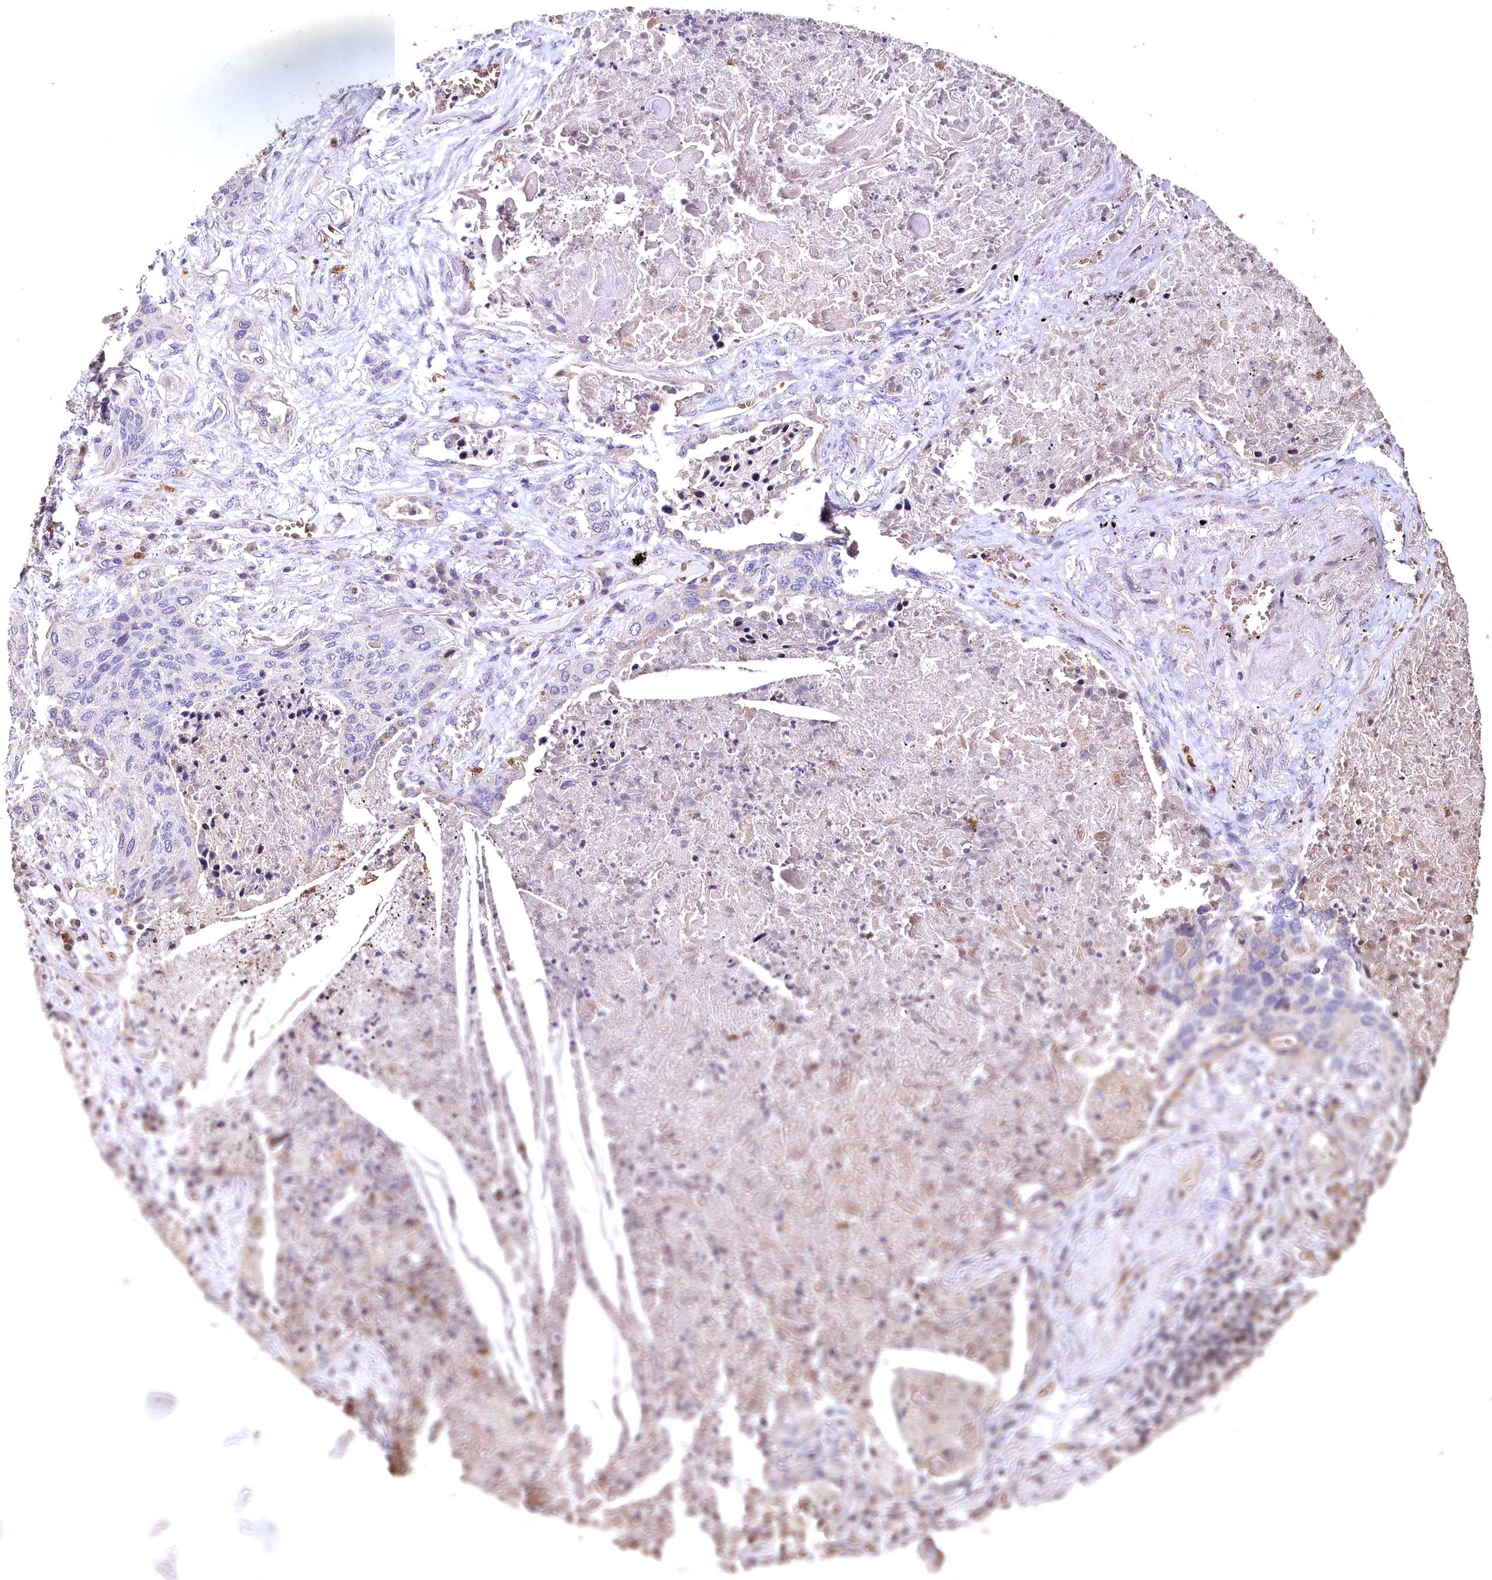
{"staining": {"intensity": "negative", "quantity": "none", "location": "none"}, "tissue": "lung cancer", "cell_type": "Tumor cells", "image_type": "cancer", "snomed": [{"axis": "morphology", "description": "Squamous cell carcinoma, NOS"}, {"axis": "topography", "description": "Lung"}], "caption": "Tumor cells show no significant protein positivity in lung squamous cell carcinoma. (IHC, brightfield microscopy, high magnification).", "gene": "SPTA1", "patient": {"sex": "female", "age": 63}}